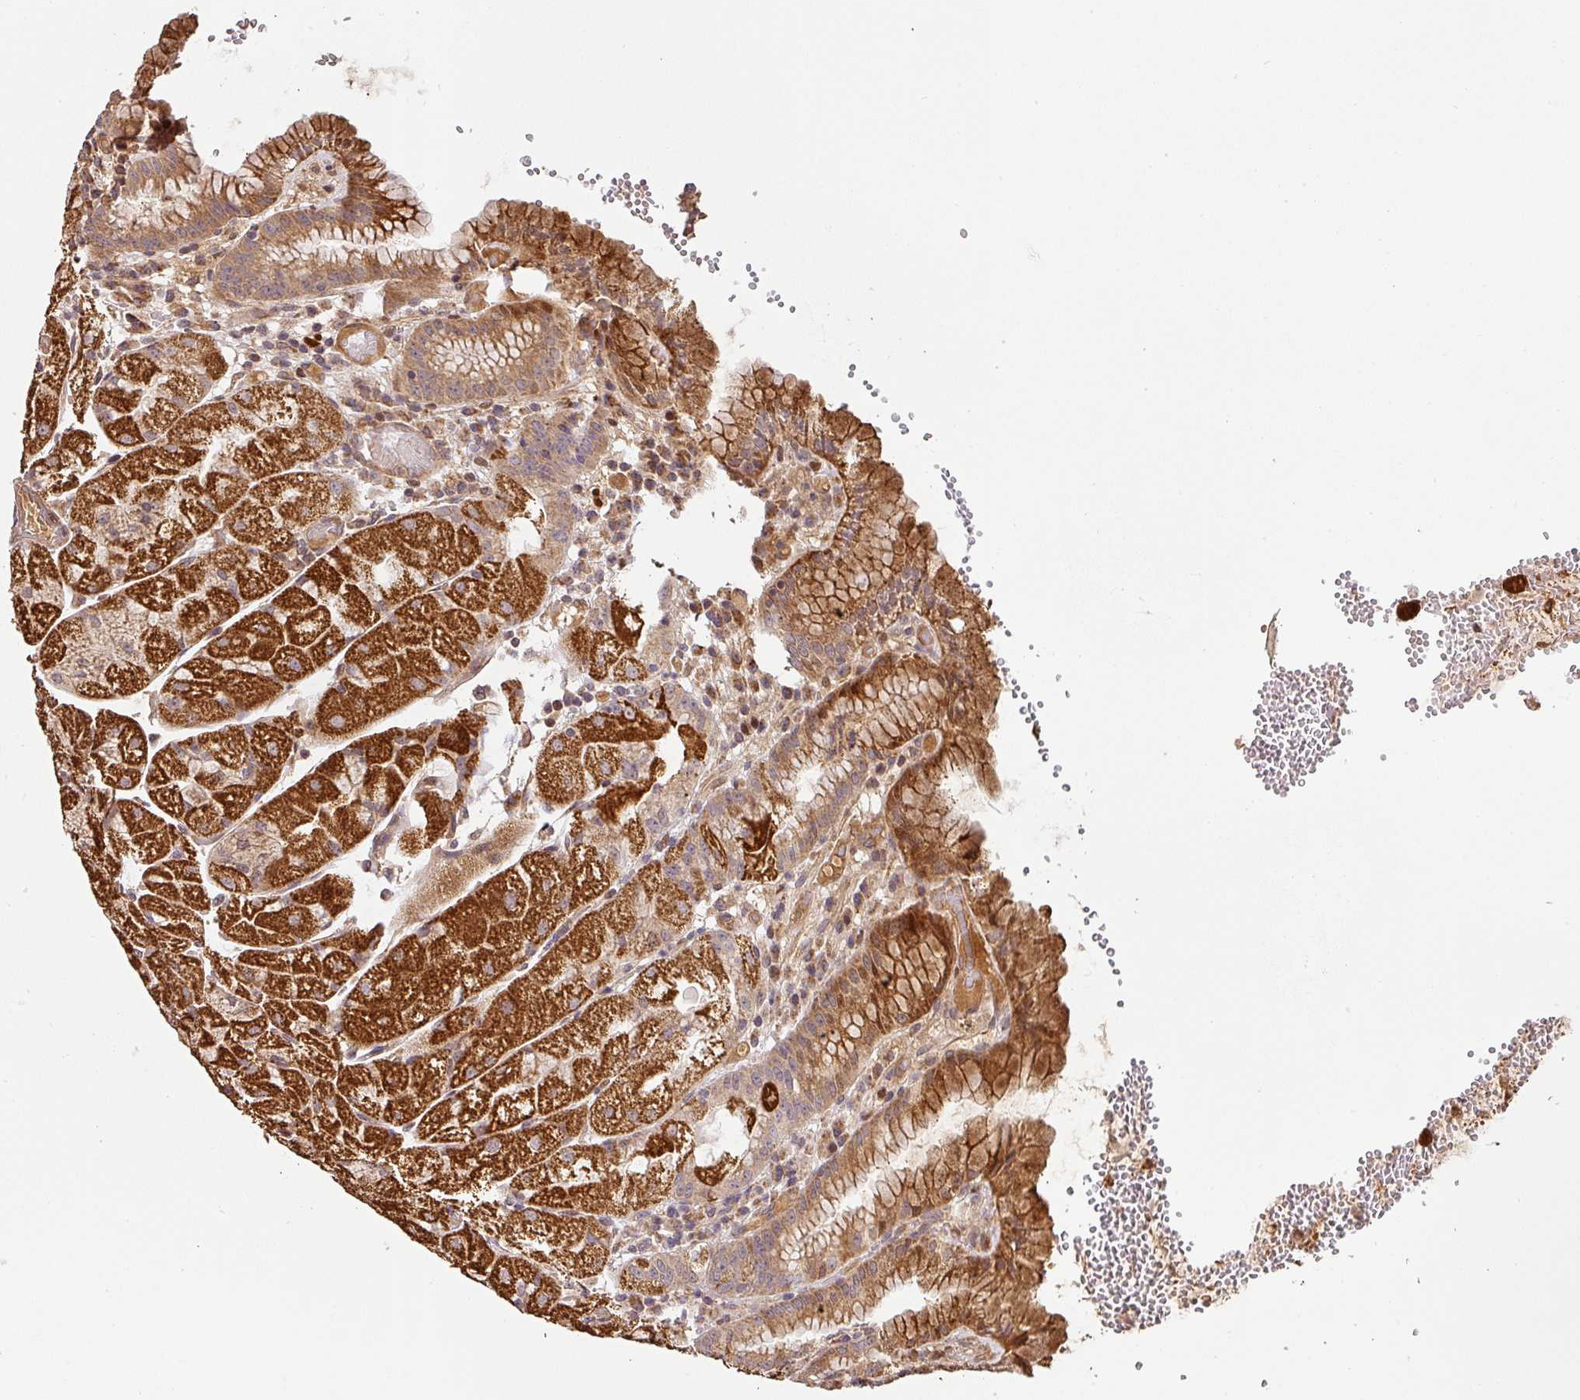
{"staining": {"intensity": "strong", "quantity": "25%-75%", "location": "cytoplasmic/membranous"}, "tissue": "stomach", "cell_type": "Glandular cells", "image_type": "normal", "snomed": [{"axis": "morphology", "description": "Normal tissue, NOS"}, {"axis": "topography", "description": "Stomach, upper"}], "caption": "Immunohistochemical staining of benign human stomach reveals strong cytoplasmic/membranous protein staining in approximately 25%-75% of glandular cells.", "gene": "BPIFB3", "patient": {"sex": "male", "age": 52}}